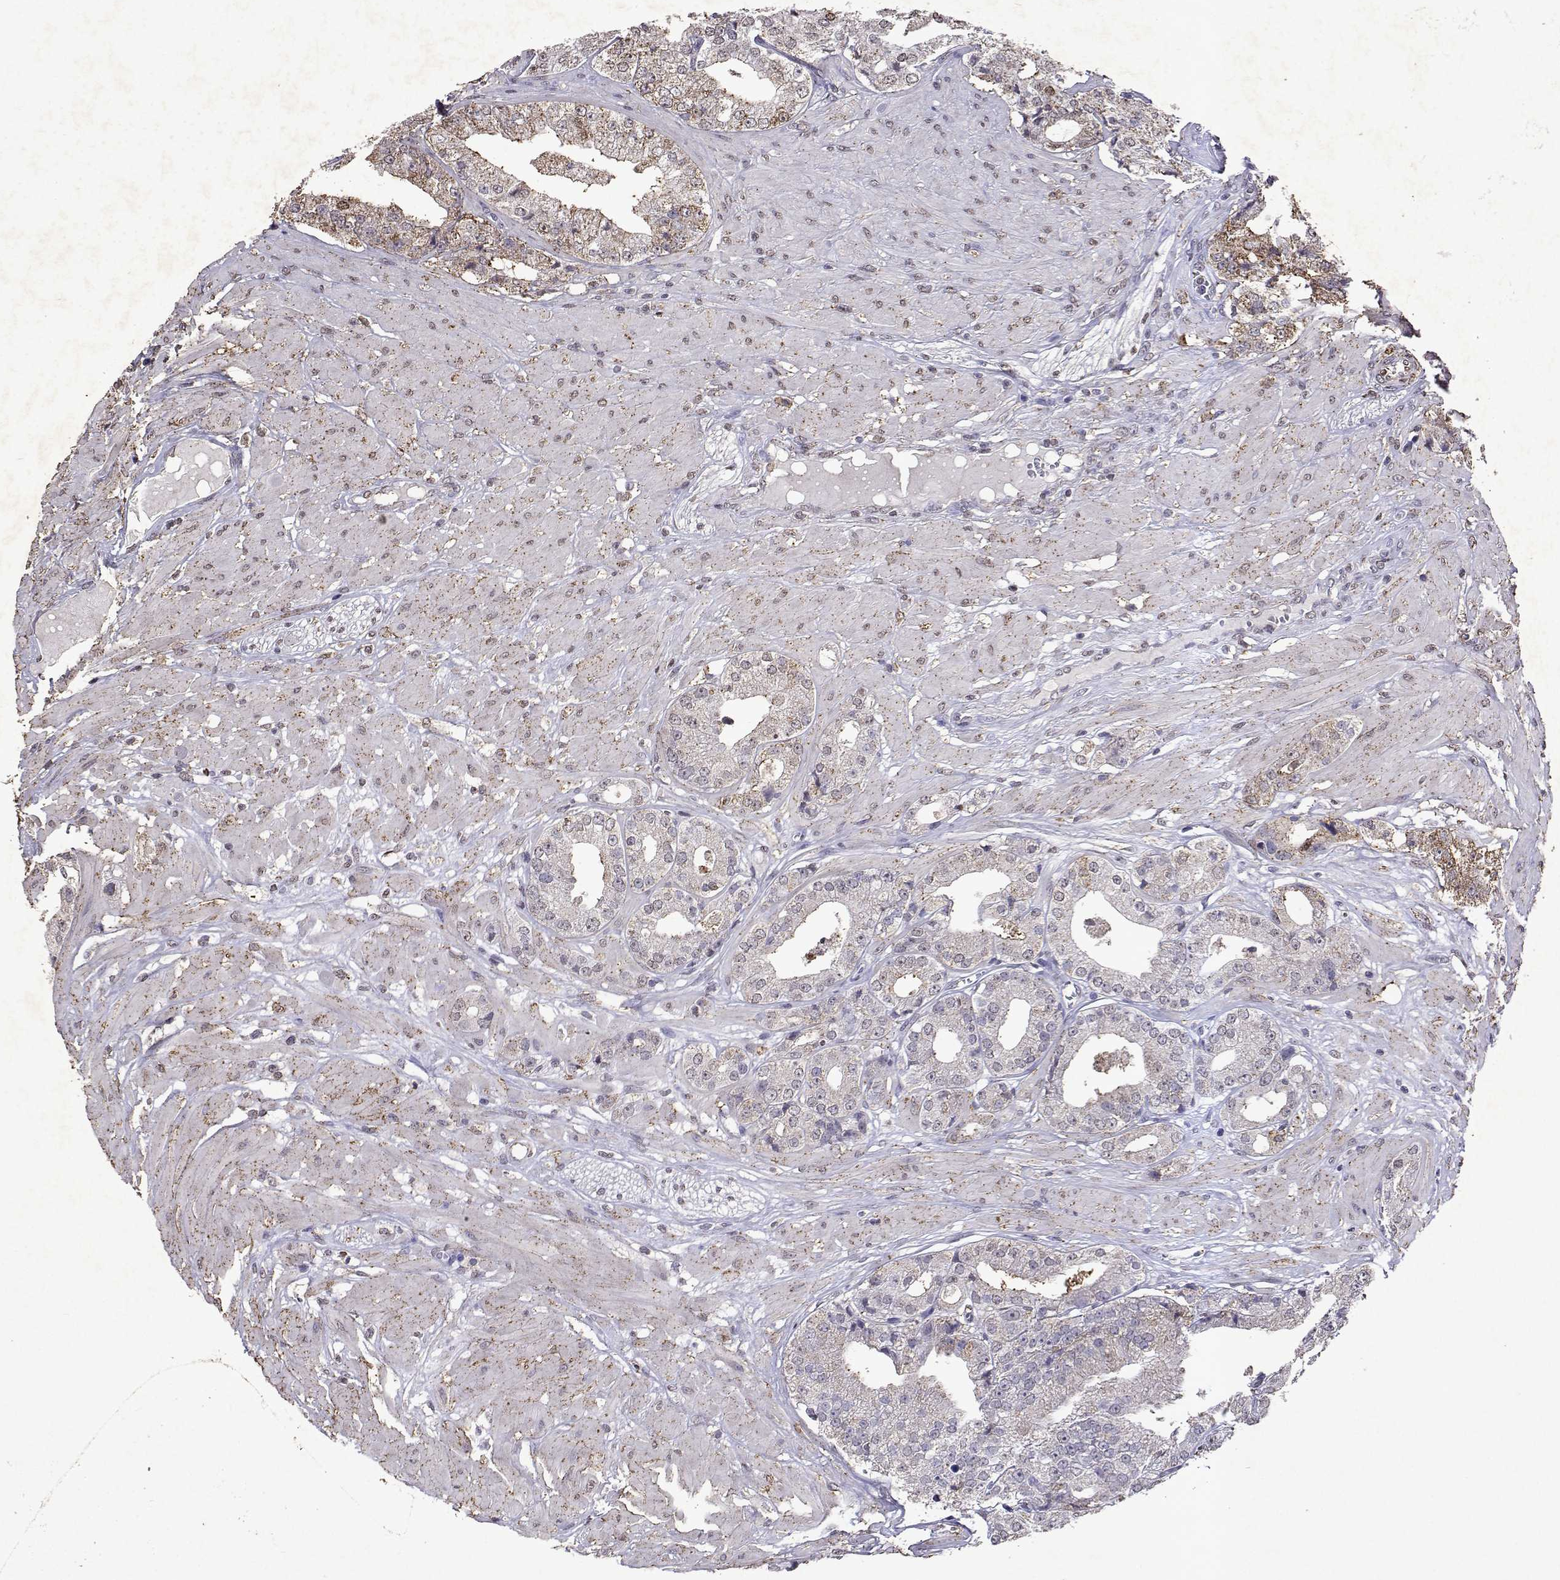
{"staining": {"intensity": "moderate", "quantity": "<25%", "location": "cytoplasmic/membranous"}, "tissue": "prostate cancer", "cell_type": "Tumor cells", "image_type": "cancer", "snomed": [{"axis": "morphology", "description": "Adenocarcinoma, Low grade"}, {"axis": "topography", "description": "Prostate"}], "caption": "A high-resolution histopathology image shows IHC staining of prostate cancer, which shows moderate cytoplasmic/membranous positivity in about <25% of tumor cells.", "gene": "DUSP28", "patient": {"sex": "male", "age": 60}}